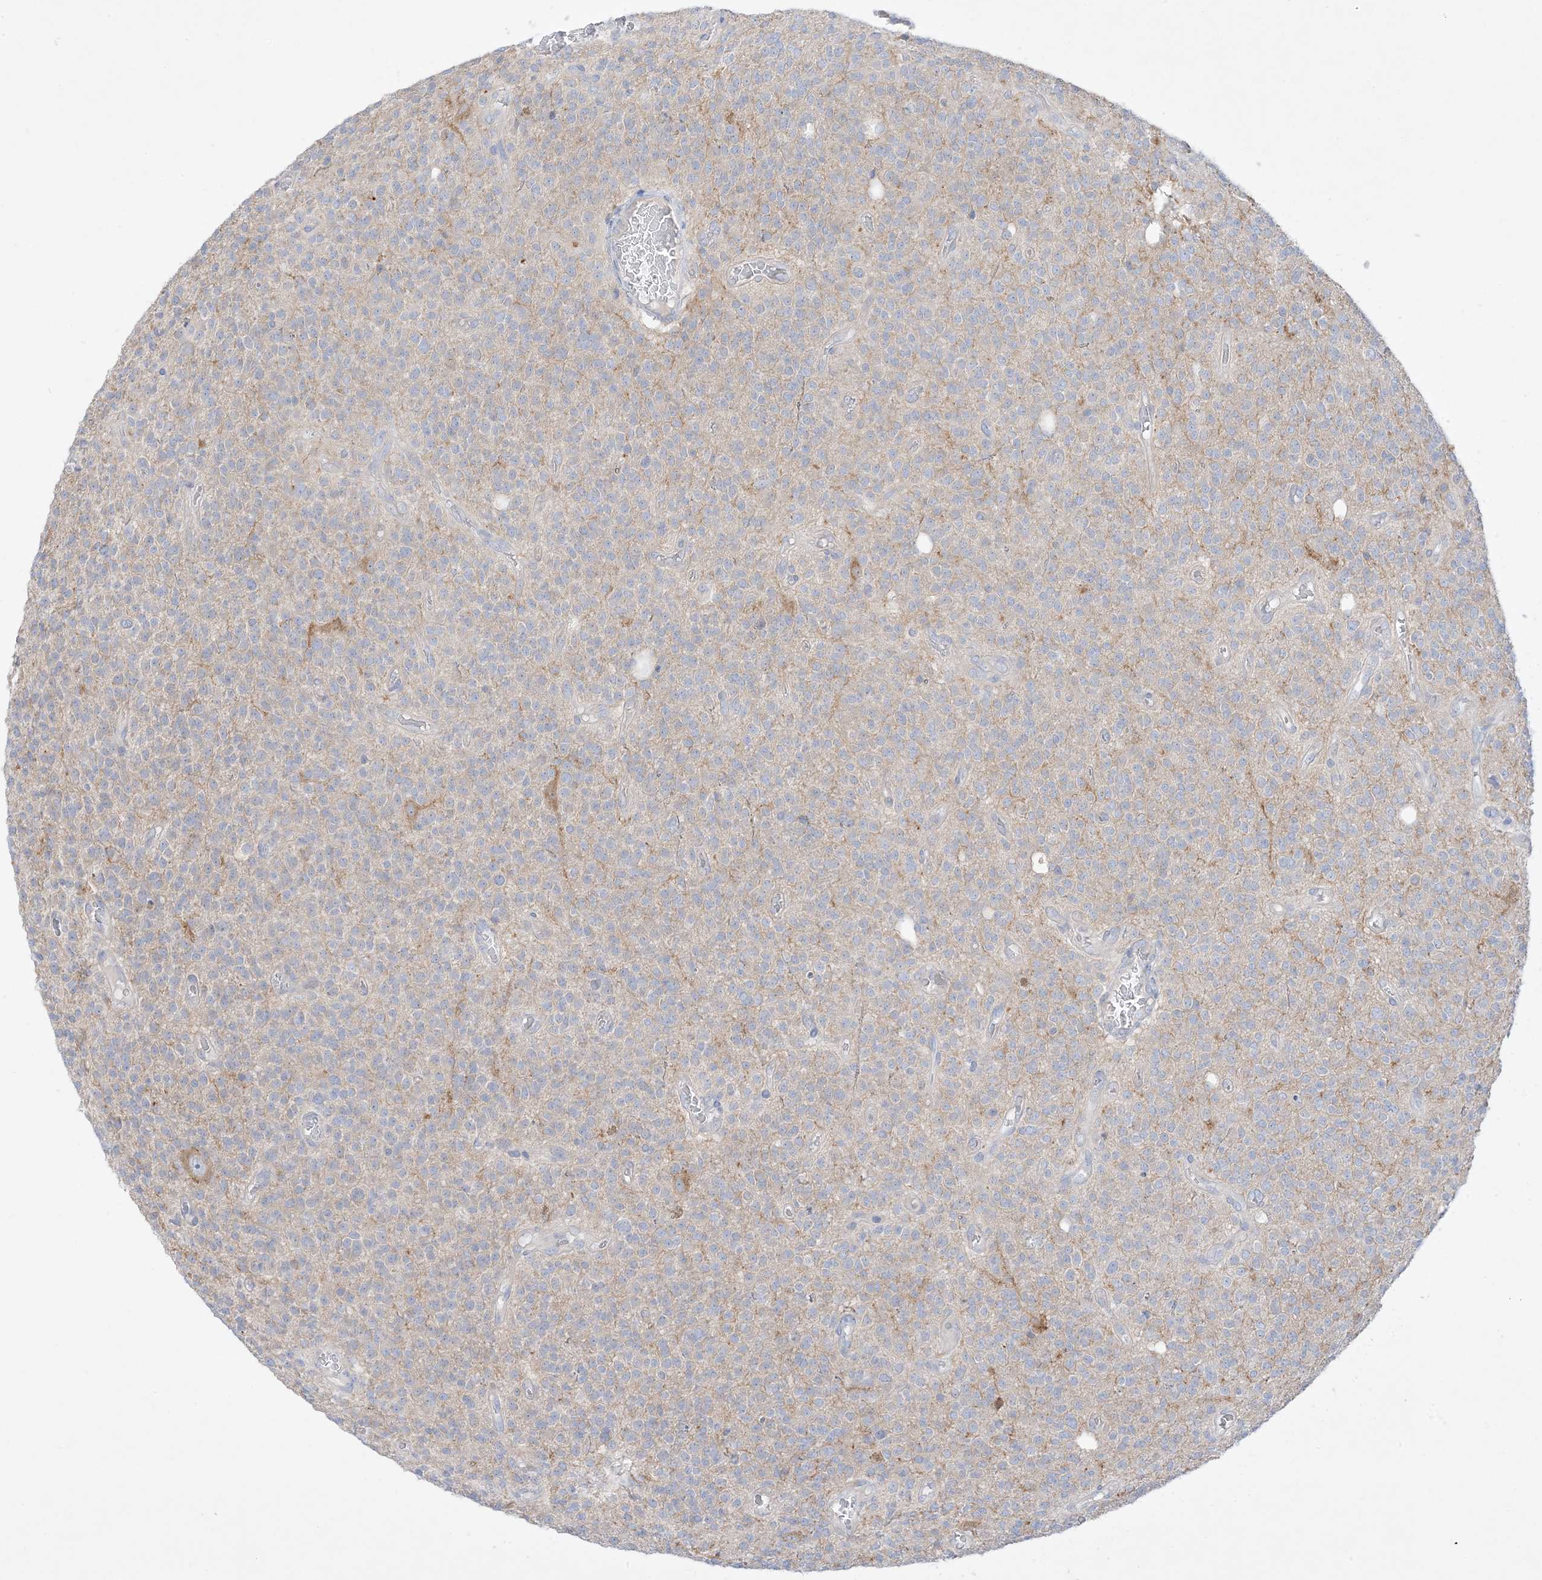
{"staining": {"intensity": "negative", "quantity": "none", "location": "none"}, "tissue": "glioma", "cell_type": "Tumor cells", "image_type": "cancer", "snomed": [{"axis": "morphology", "description": "Glioma, malignant, High grade"}, {"axis": "topography", "description": "Brain"}], "caption": "Human malignant glioma (high-grade) stained for a protein using immunohistochemistry demonstrates no staining in tumor cells.", "gene": "FAM184A", "patient": {"sex": "male", "age": 34}}